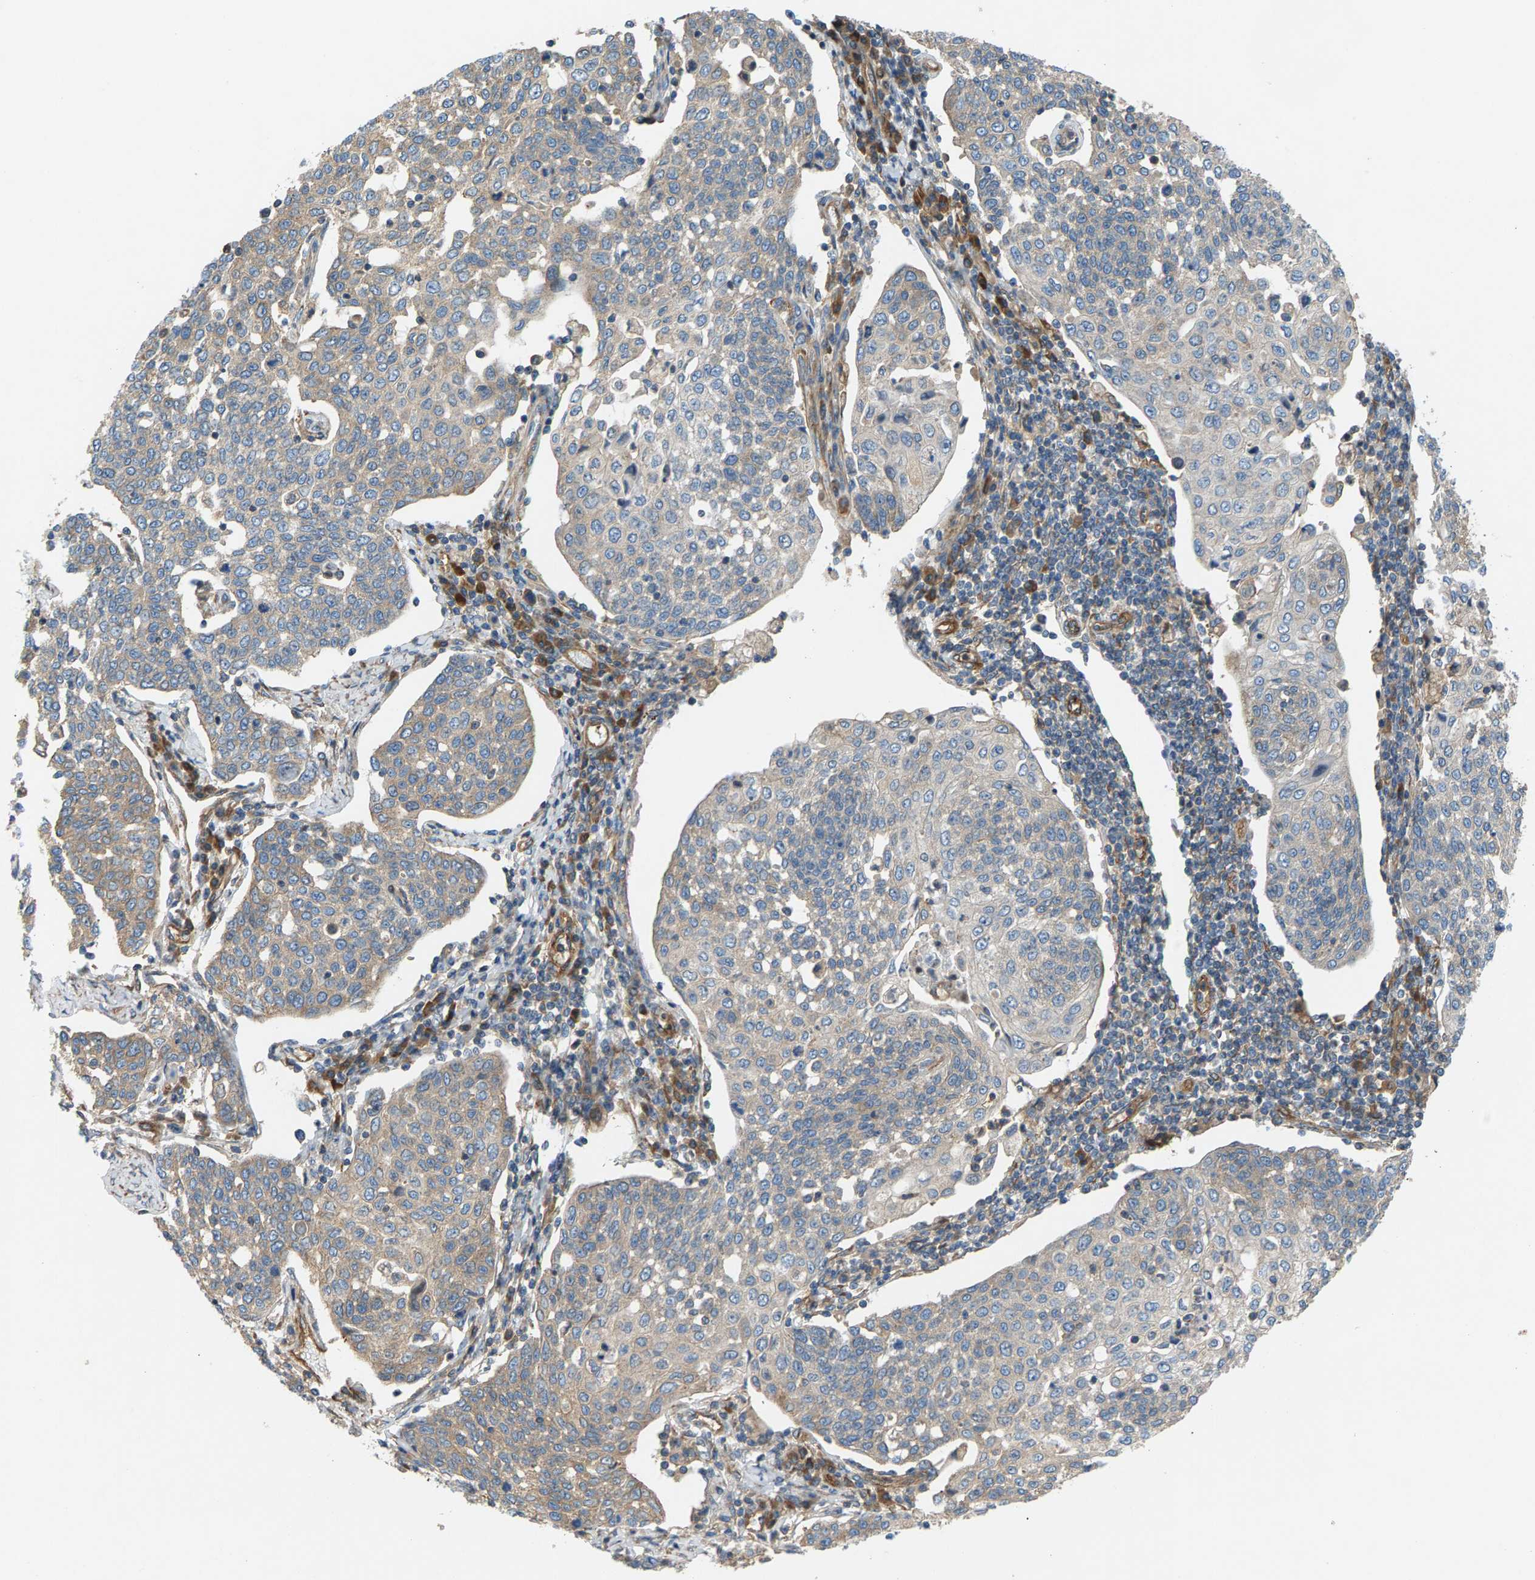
{"staining": {"intensity": "weak", "quantity": "25%-75%", "location": "cytoplasmic/membranous"}, "tissue": "cervical cancer", "cell_type": "Tumor cells", "image_type": "cancer", "snomed": [{"axis": "morphology", "description": "Squamous cell carcinoma, NOS"}, {"axis": "topography", "description": "Cervix"}], "caption": "DAB (3,3'-diaminobenzidine) immunohistochemical staining of human cervical cancer (squamous cell carcinoma) reveals weak cytoplasmic/membranous protein staining in approximately 25%-75% of tumor cells.", "gene": "PDCL", "patient": {"sex": "female", "age": 34}}